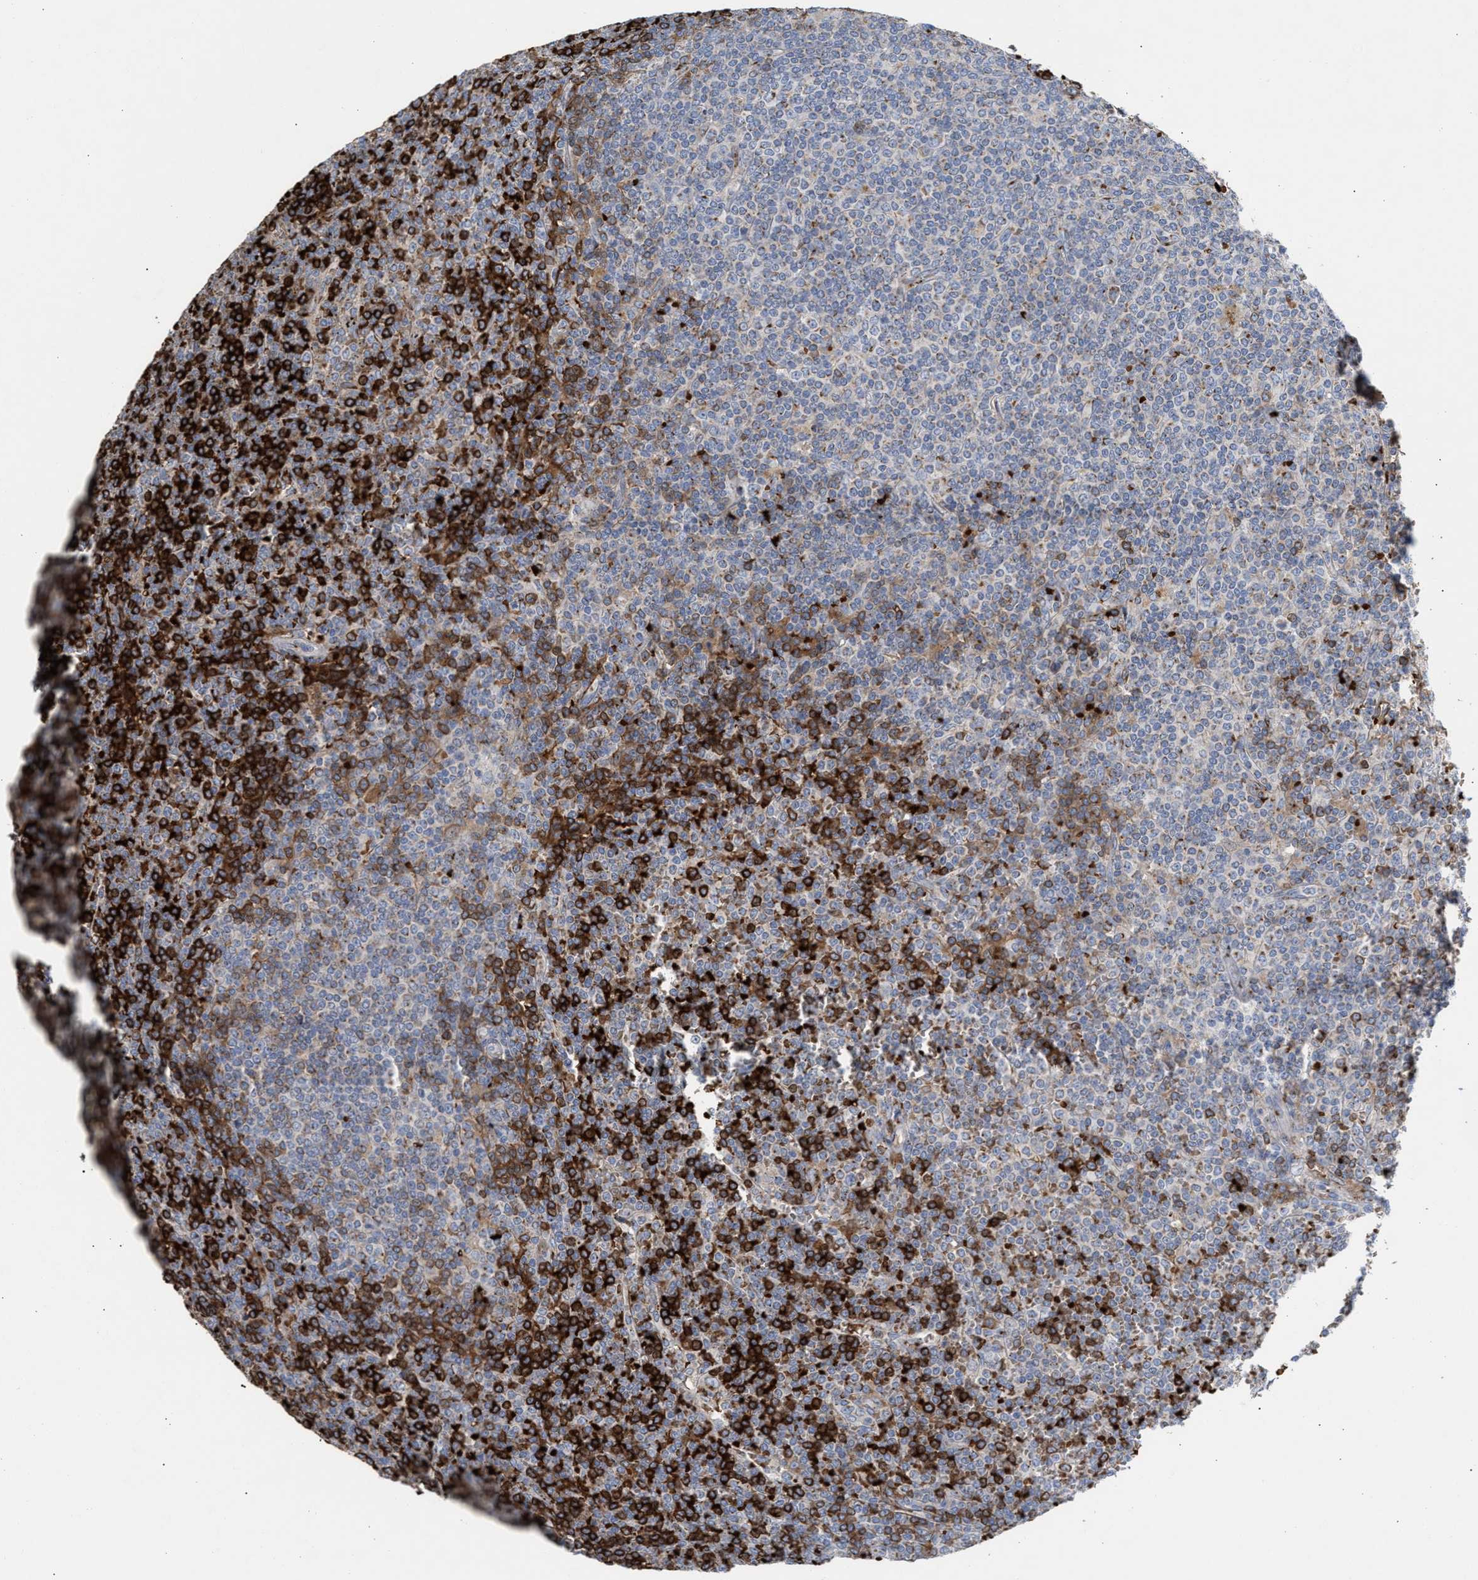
{"staining": {"intensity": "strong", "quantity": "25%-75%", "location": "cytoplasmic/membranous"}, "tissue": "lymphoma", "cell_type": "Tumor cells", "image_type": "cancer", "snomed": [{"axis": "morphology", "description": "Malignant lymphoma, non-Hodgkin's type, Low grade"}, {"axis": "topography", "description": "Spleen"}], "caption": "This photomicrograph shows immunohistochemistry staining of low-grade malignant lymphoma, non-Hodgkin's type, with high strong cytoplasmic/membranous expression in approximately 25%-75% of tumor cells.", "gene": "CCL2", "patient": {"sex": "female", "age": 19}}